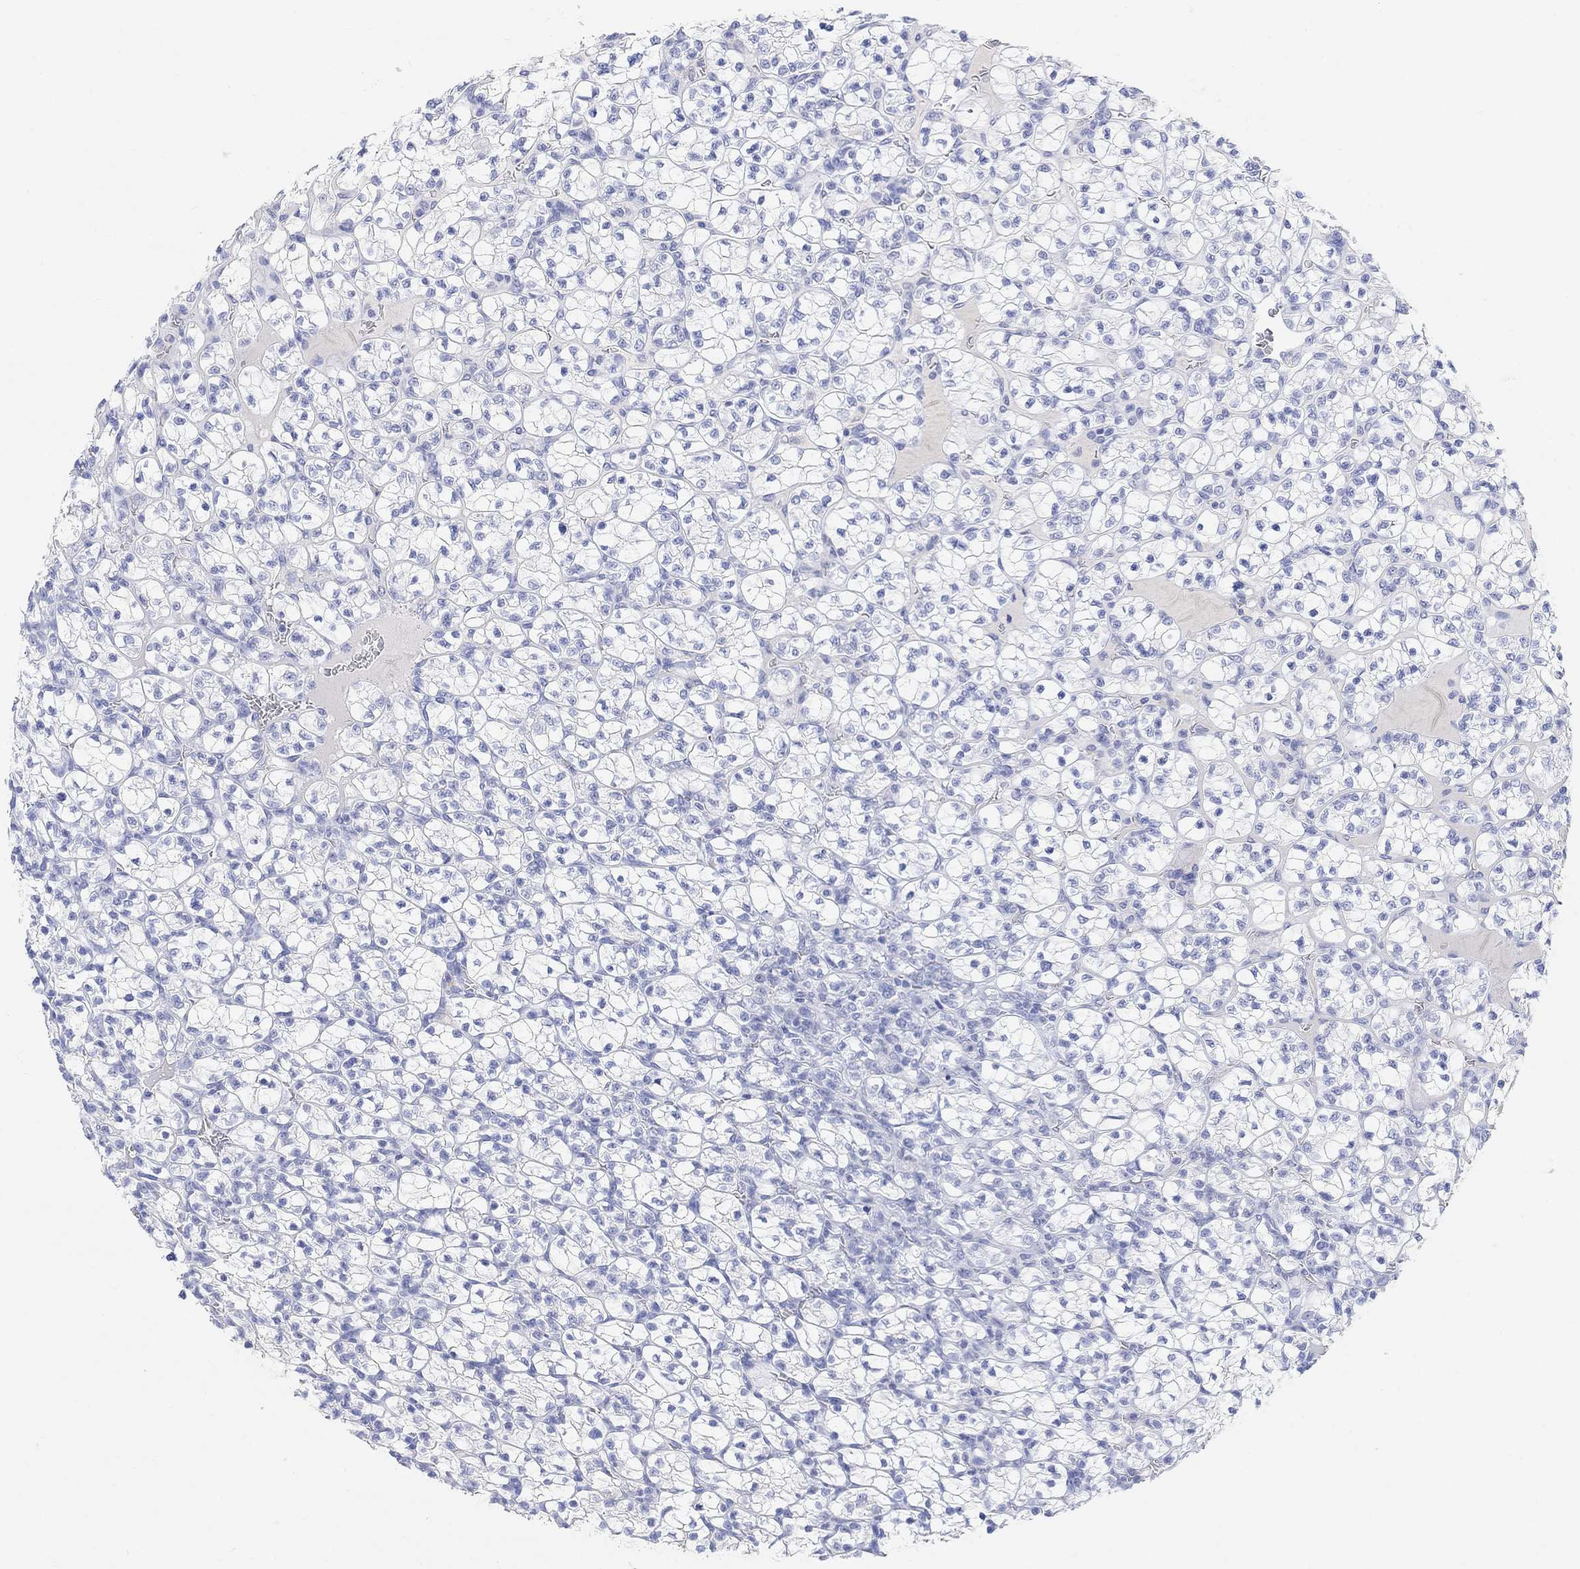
{"staining": {"intensity": "negative", "quantity": "none", "location": "none"}, "tissue": "renal cancer", "cell_type": "Tumor cells", "image_type": "cancer", "snomed": [{"axis": "morphology", "description": "Adenocarcinoma, NOS"}, {"axis": "topography", "description": "Kidney"}], "caption": "Immunohistochemical staining of renal cancer exhibits no significant positivity in tumor cells.", "gene": "TYR", "patient": {"sex": "female", "age": 89}}